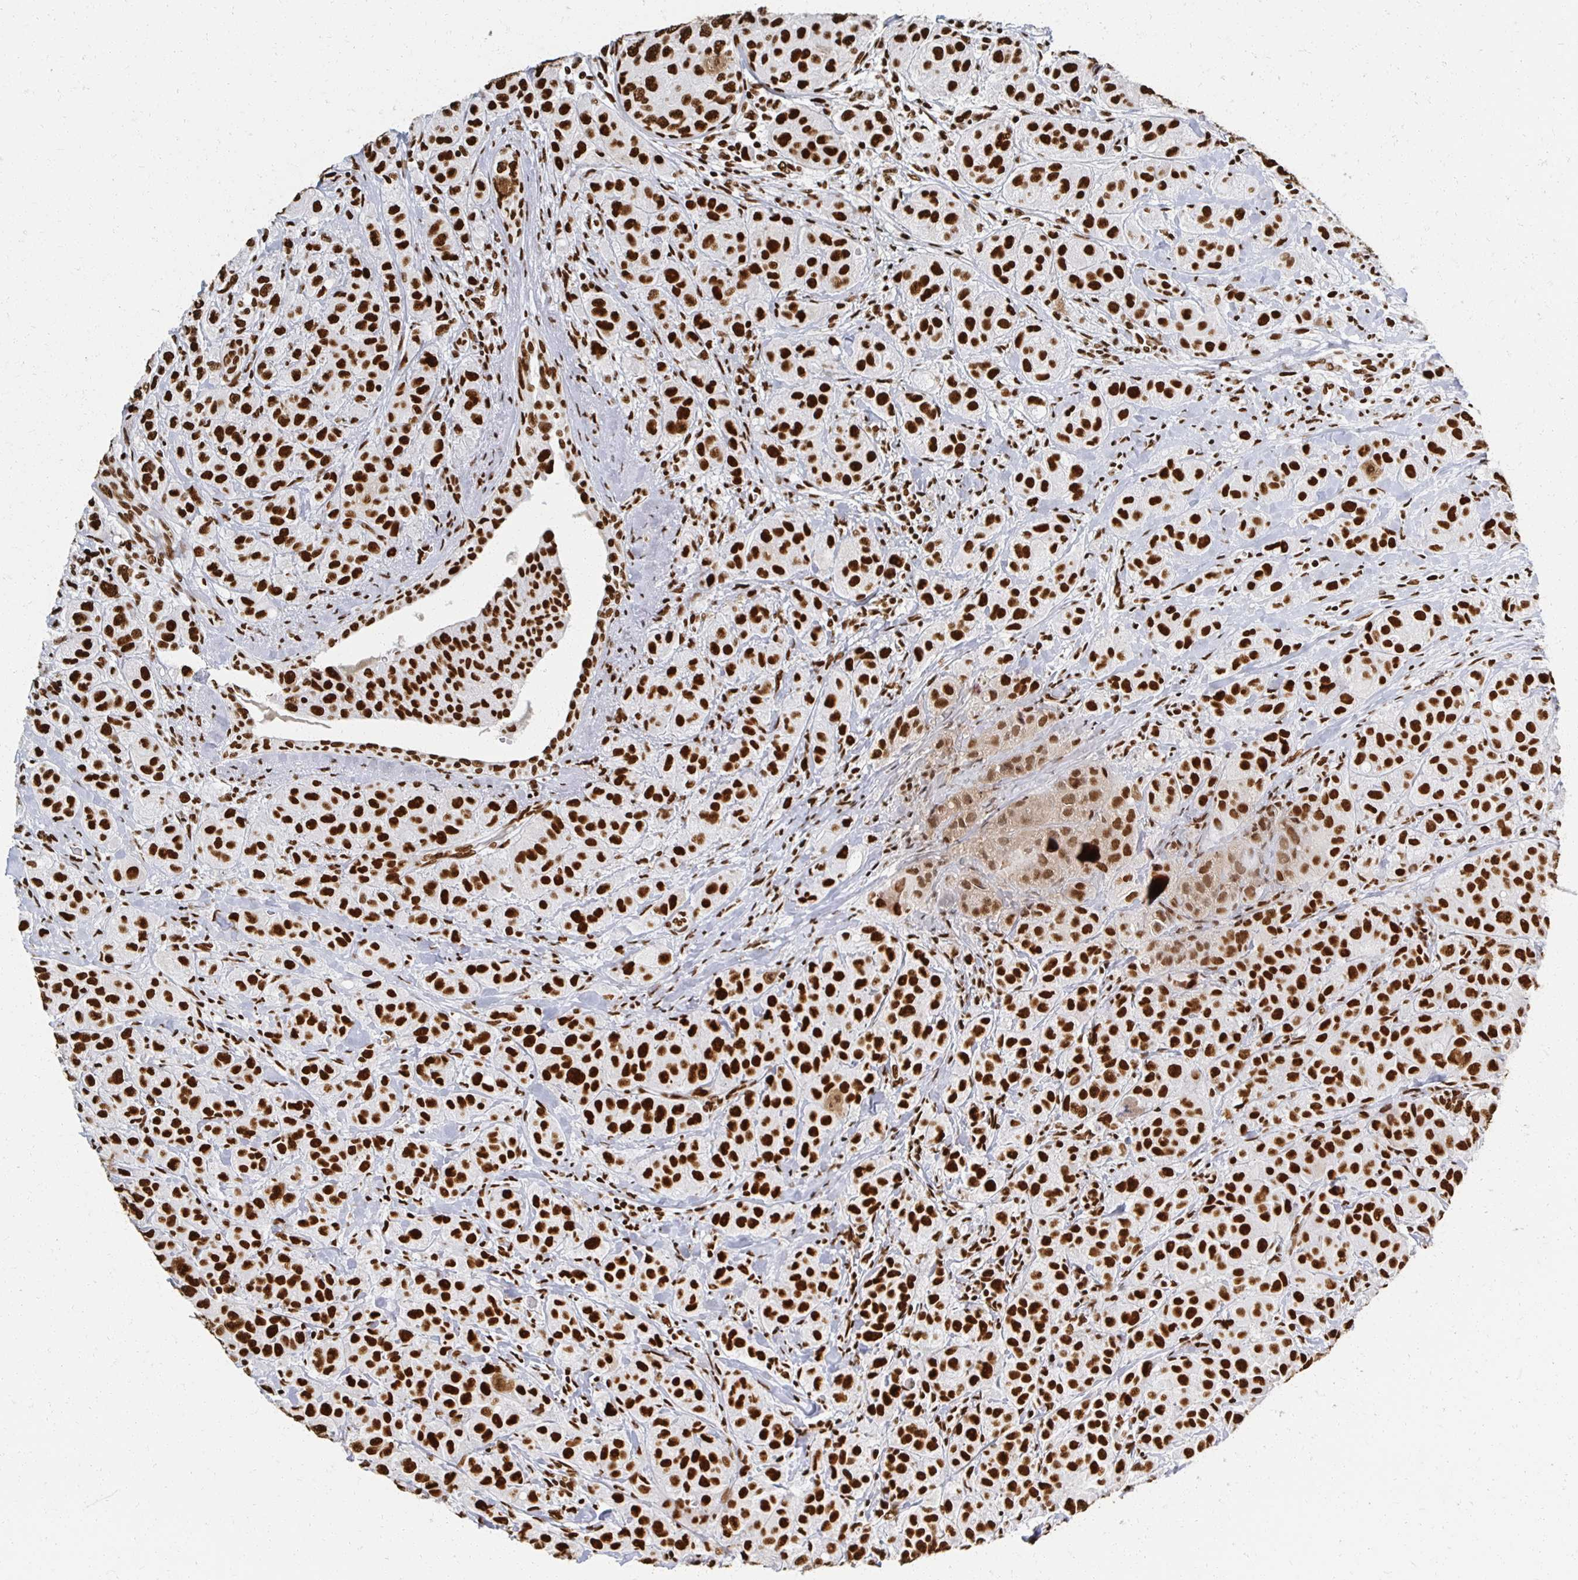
{"staining": {"intensity": "strong", "quantity": ">75%", "location": "nuclear"}, "tissue": "breast cancer", "cell_type": "Tumor cells", "image_type": "cancer", "snomed": [{"axis": "morphology", "description": "Normal tissue, NOS"}, {"axis": "morphology", "description": "Duct carcinoma"}, {"axis": "topography", "description": "Breast"}], "caption": "DAB (3,3'-diaminobenzidine) immunohistochemical staining of human breast intraductal carcinoma demonstrates strong nuclear protein expression in about >75% of tumor cells.", "gene": "RBBP7", "patient": {"sex": "female", "age": 43}}